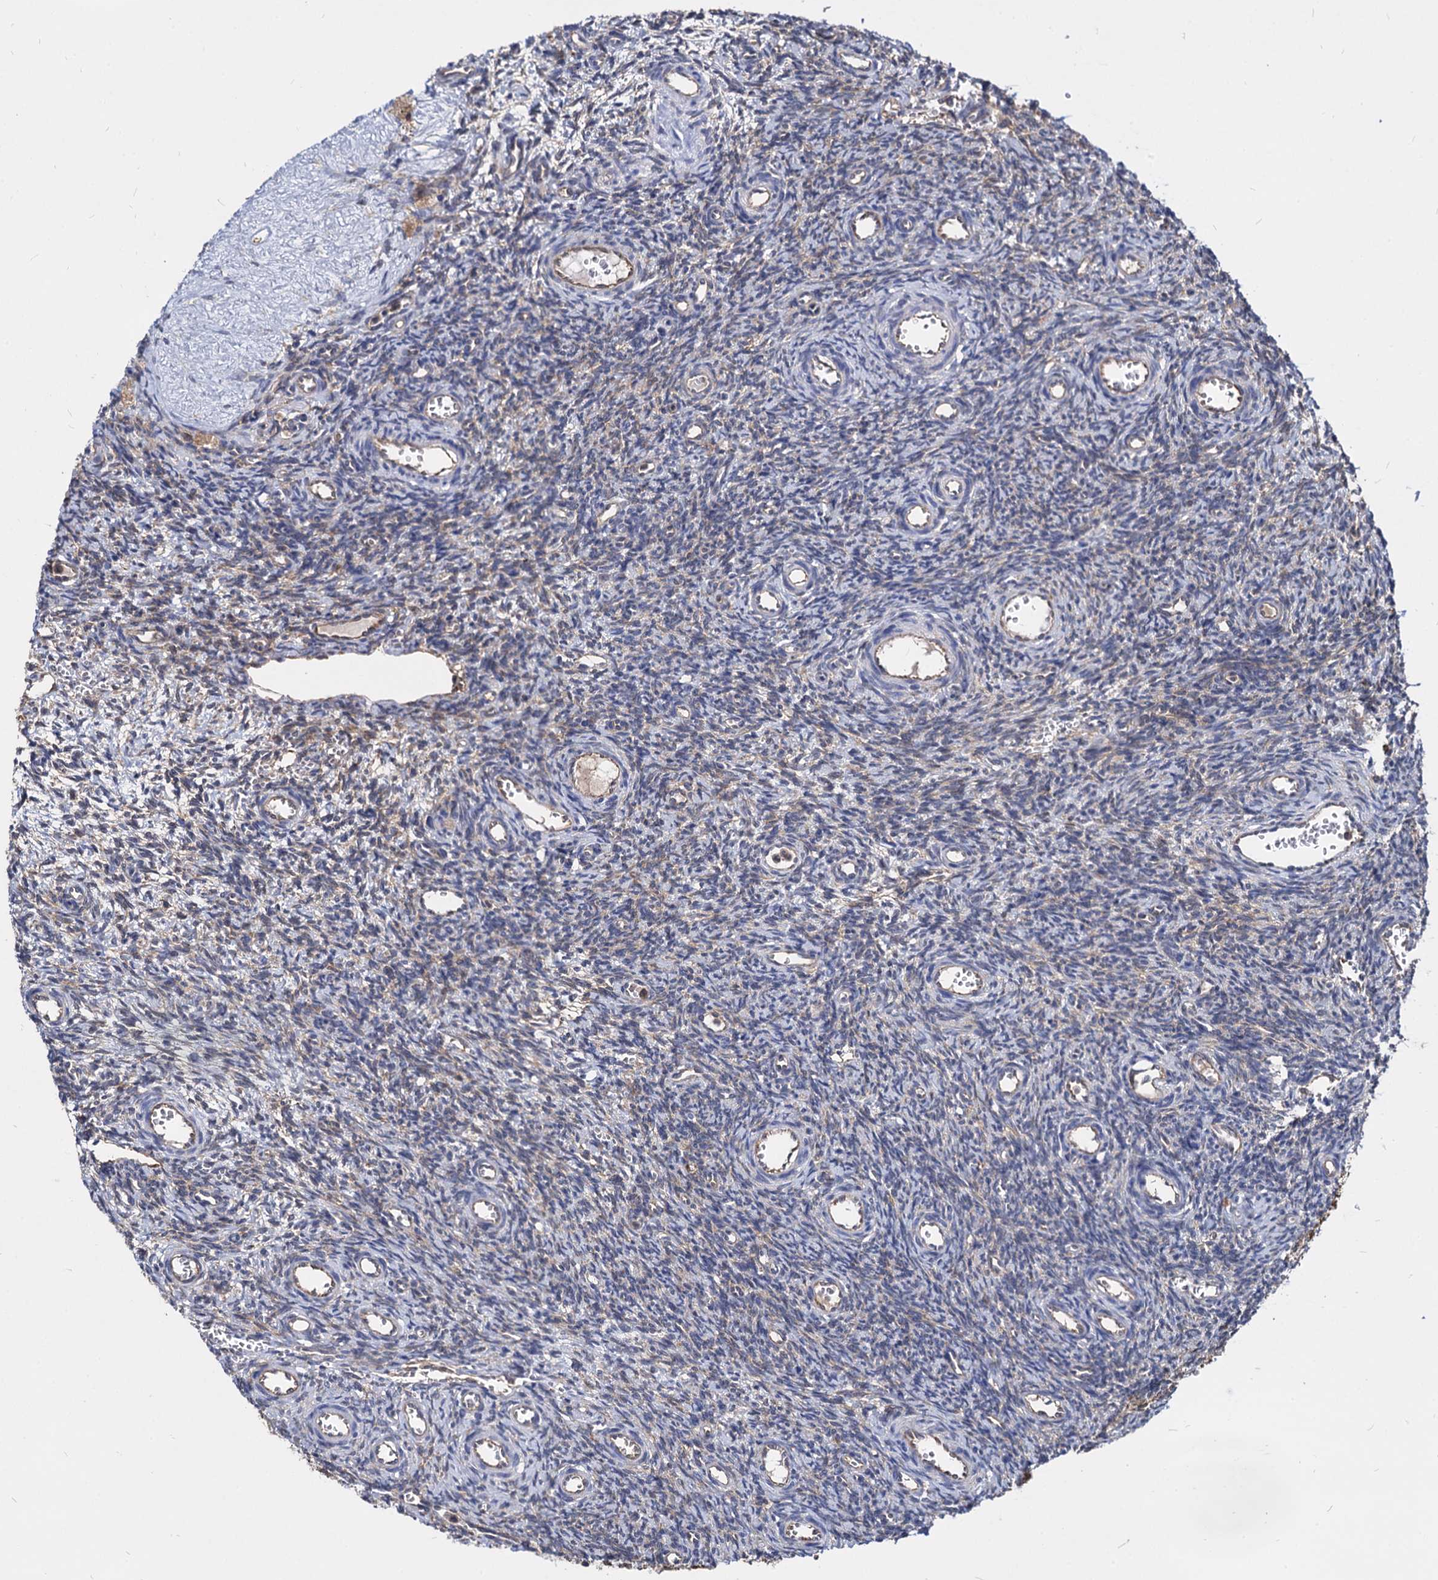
{"staining": {"intensity": "weak", "quantity": "<25%", "location": "cytoplasmic/membranous"}, "tissue": "ovary", "cell_type": "Ovarian stroma cells", "image_type": "normal", "snomed": [{"axis": "morphology", "description": "Normal tissue, NOS"}, {"axis": "topography", "description": "Ovary"}], "caption": "Immunohistochemistry (IHC) image of normal ovary stained for a protein (brown), which demonstrates no expression in ovarian stroma cells.", "gene": "NME1", "patient": {"sex": "female", "age": 39}}